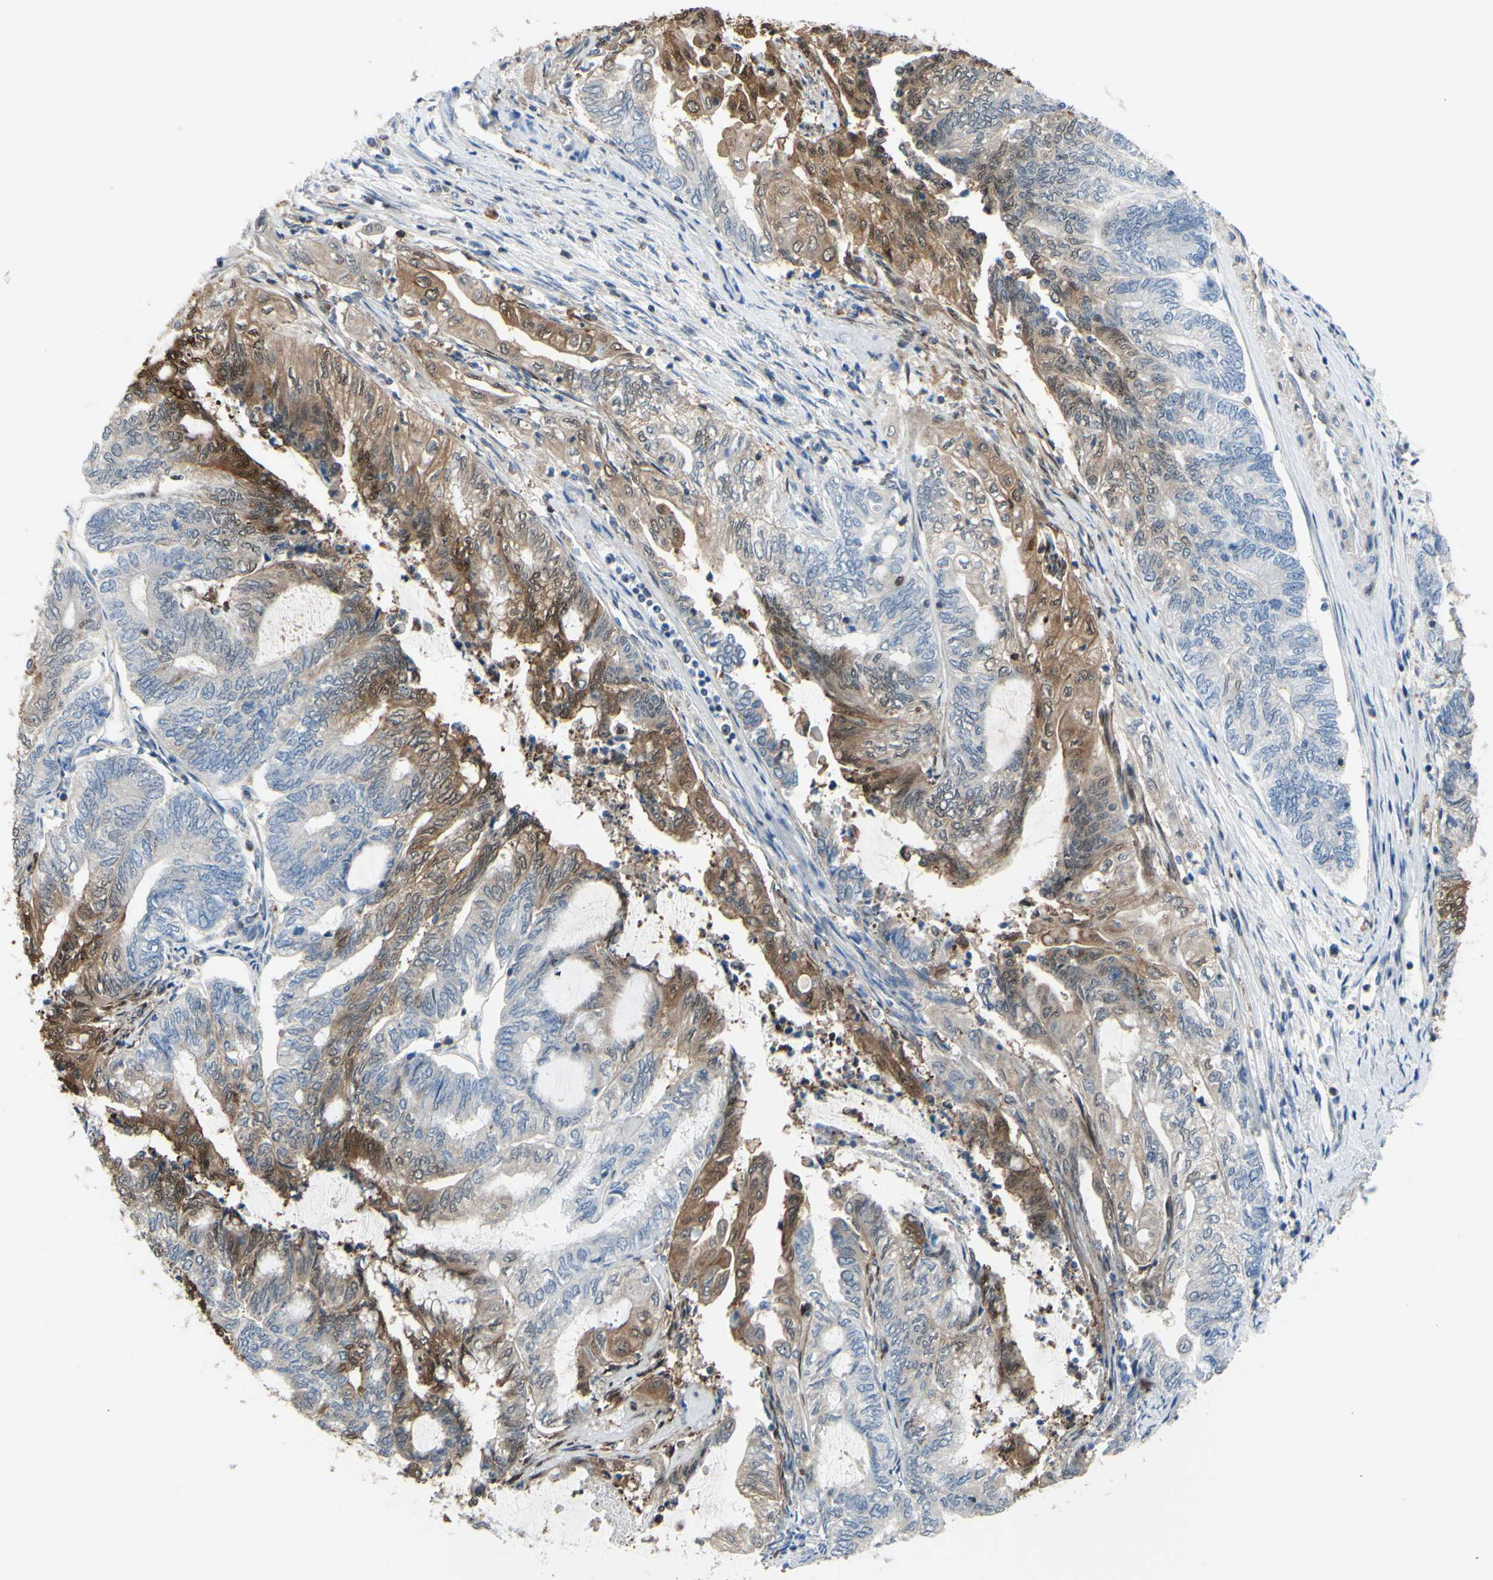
{"staining": {"intensity": "moderate", "quantity": "25%-75%", "location": "cytoplasmic/membranous,nuclear"}, "tissue": "endometrial cancer", "cell_type": "Tumor cells", "image_type": "cancer", "snomed": [{"axis": "morphology", "description": "Adenocarcinoma, NOS"}, {"axis": "topography", "description": "Uterus"}, {"axis": "topography", "description": "Endometrium"}], "caption": "Tumor cells demonstrate medium levels of moderate cytoplasmic/membranous and nuclear positivity in about 25%-75% of cells in endometrial adenocarcinoma. (DAB IHC with brightfield microscopy, high magnification).", "gene": "UPK3B", "patient": {"sex": "female", "age": 70}}